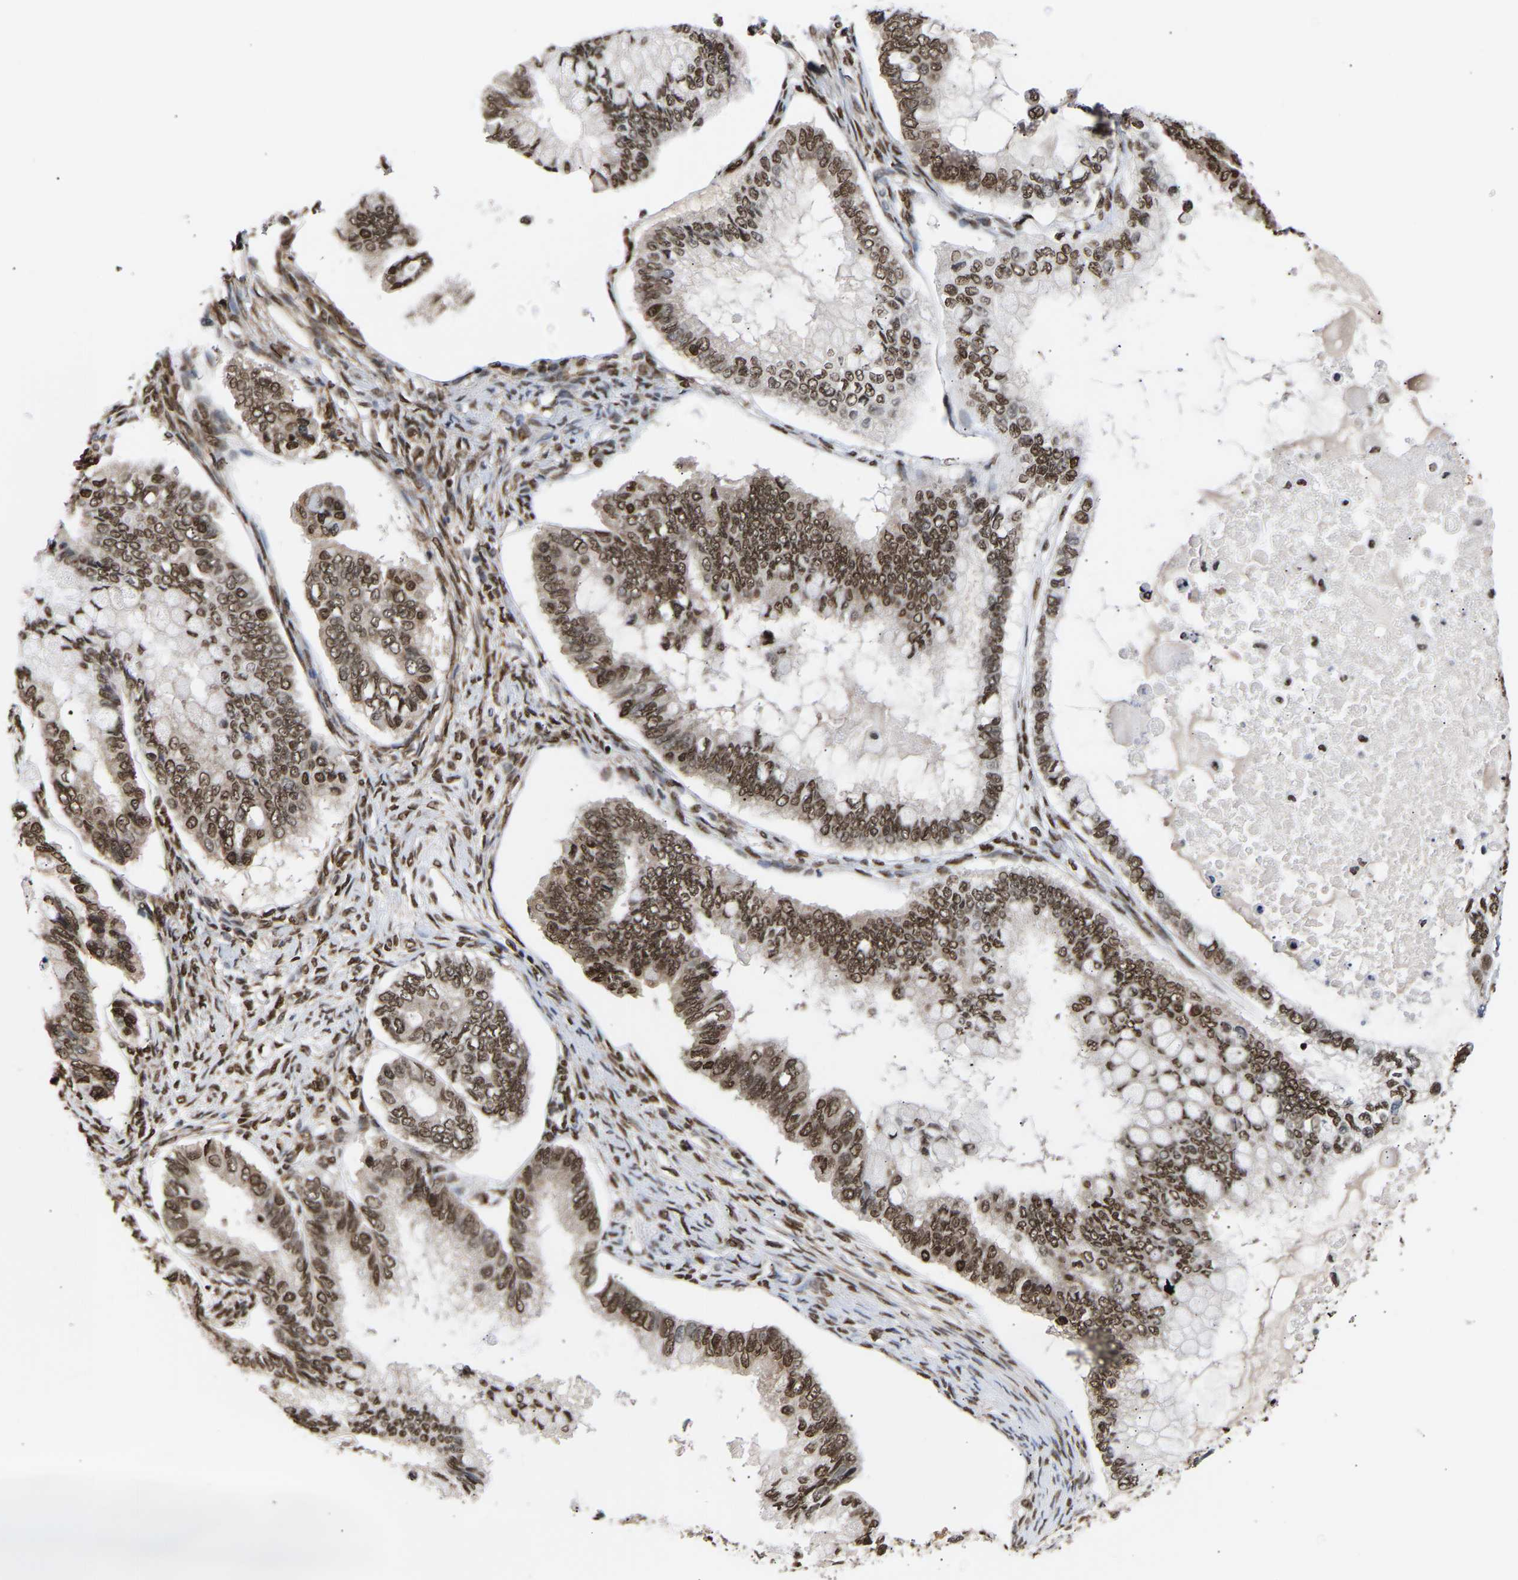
{"staining": {"intensity": "strong", "quantity": ">75%", "location": "nuclear"}, "tissue": "ovarian cancer", "cell_type": "Tumor cells", "image_type": "cancer", "snomed": [{"axis": "morphology", "description": "Cystadenocarcinoma, mucinous, NOS"}, {"axis": "topography", "description": "Ovary"}], "caption": "IHC histopathology image of human ovarian mucinous cystadenocarcinoma stained for a protein (brown), which displays high levels of strong nuclear staining in approximately >75% of tumor cells.", "gene": "PSIP1", "patient": {"sex": "female", "age": 80}}